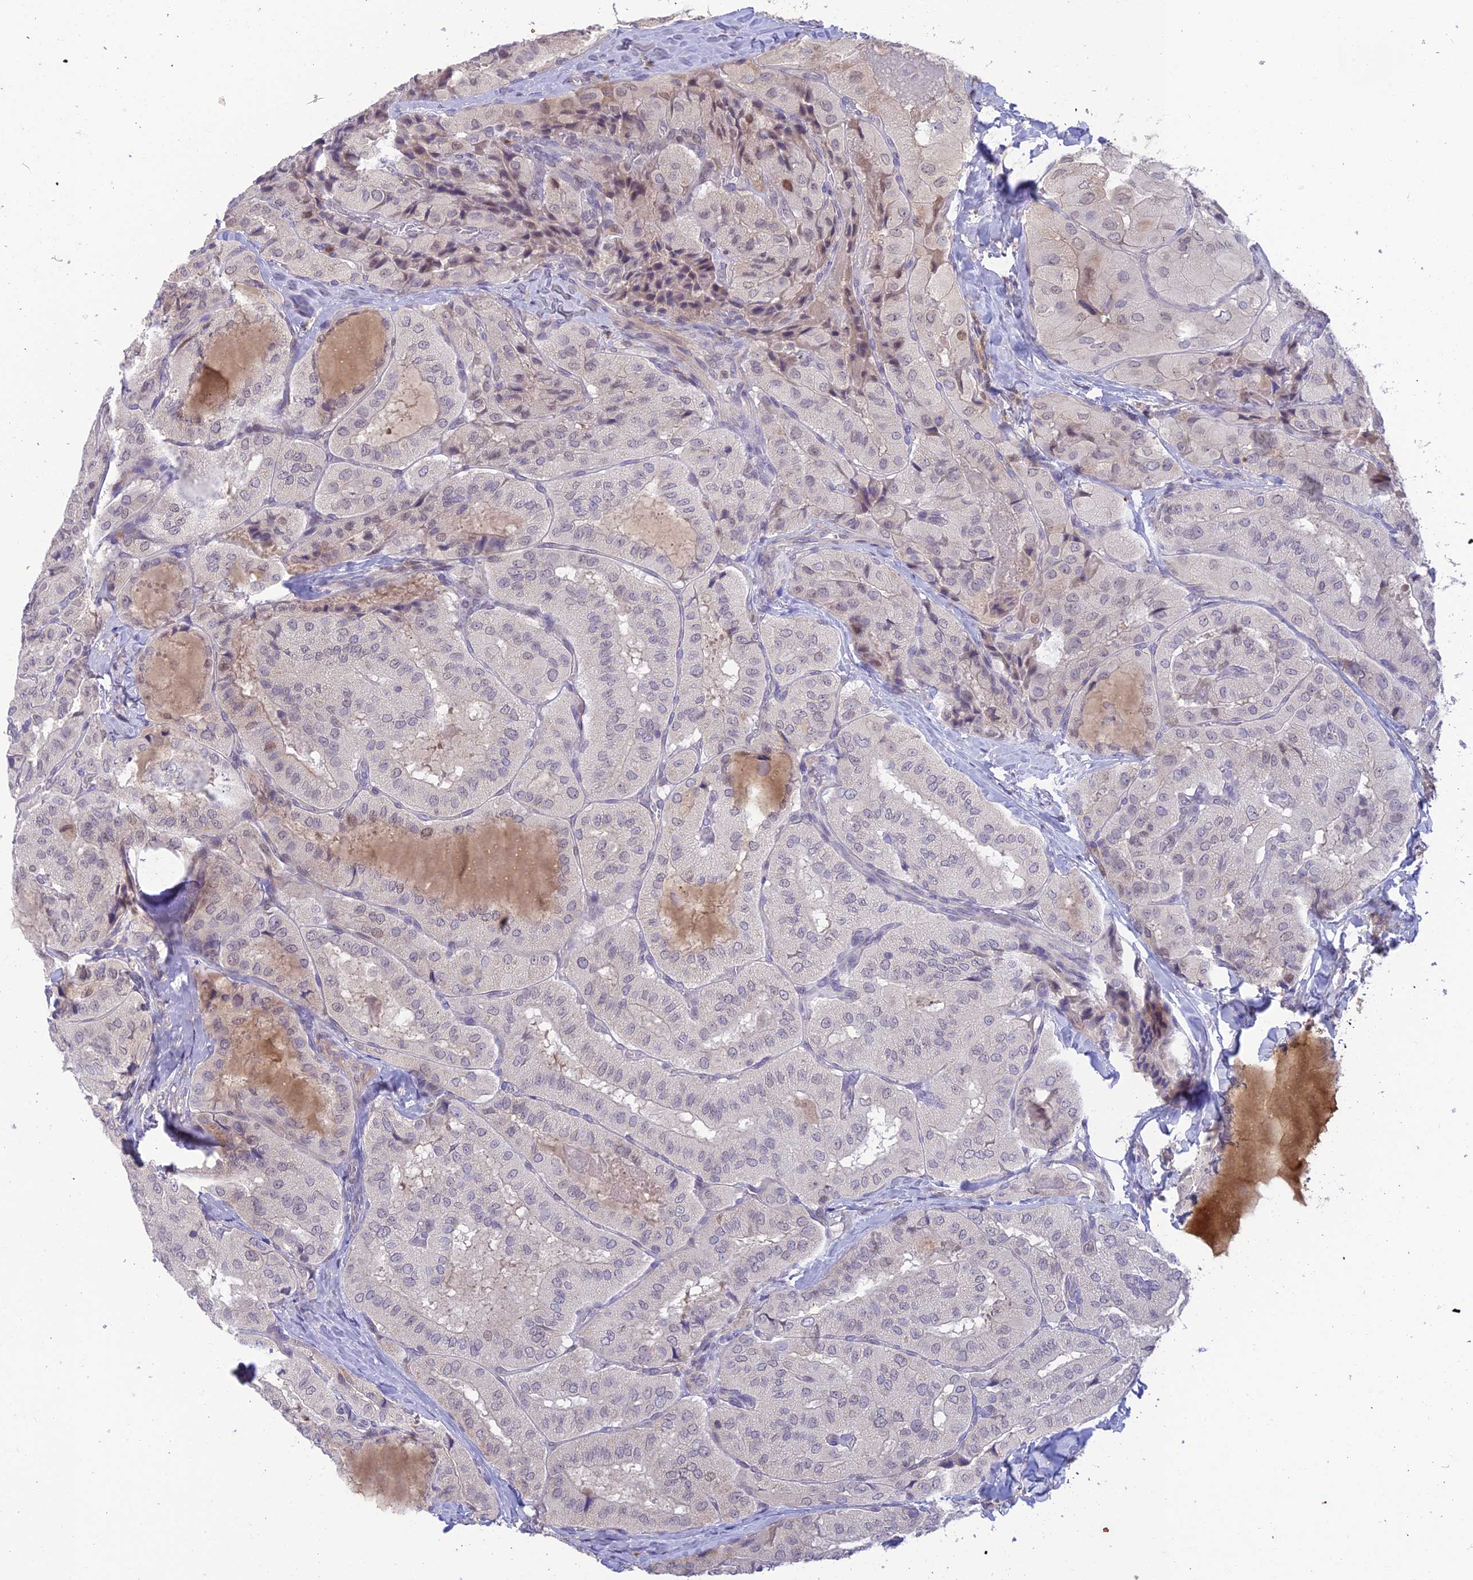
{"staining": {"intensity": "negative", "quantity": "none", "location": "none"}, "tissue": "thyroid cancer", "cell_type": "Tumor cells", "image_type": "cancer", "snomed": [{"axis": "morphology", "description": "Normal tissue, NOS"}, {"axis": "morphology", "description": "Papillary adenocarcinoma, NOS"}, {"axis": "topography", "description": "Thyroid gland"}], "caption": "Immunohistochemical staining of thyroid cancer (papillary adenocarcinoma) exhibits no significant staining in tumor cells.", "gene": "BMT2", "patient": {"sex": "female", "age": 59}}